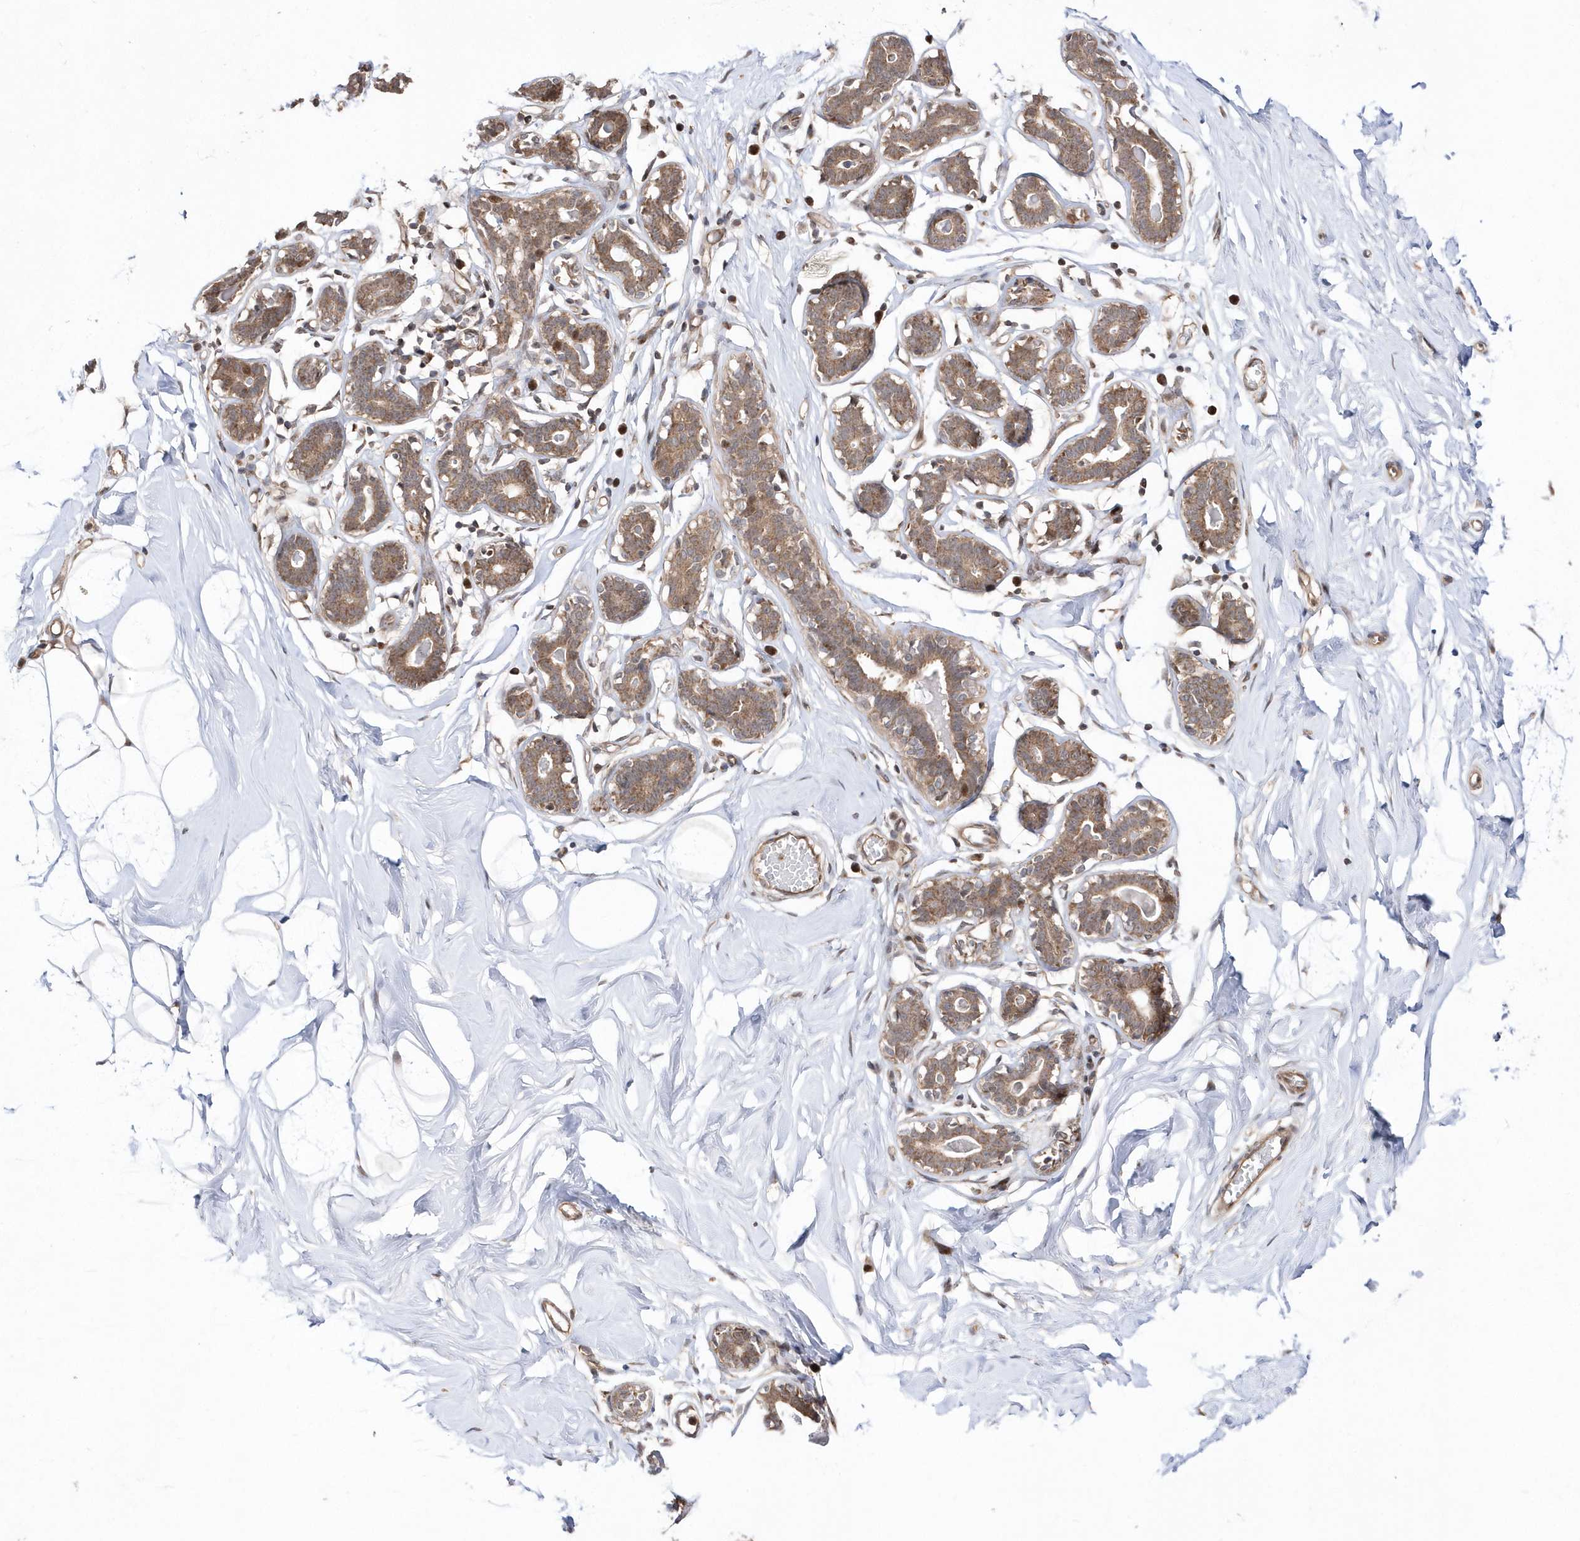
{"staining": {"intensity": "moderate", "quantity": "<25%", "location": "cytoplasmic/membranous,nuclear"}, "tissue": "breast", "cell_type": "Adipocytes", "image_type": "normal", "snomed": [{"axis": "morphology", "description": "Normal tissue, NOS"}, {"axis": "topography", "description": "Breast"}], "caption": "Adipocytes reveal low levels of moderate cytoplasmic/membranous,nuclear positivity in about <25% of cells in normal breast.", "gene": "DALRD3", "patient": {"sex": "female", "age": 26}}